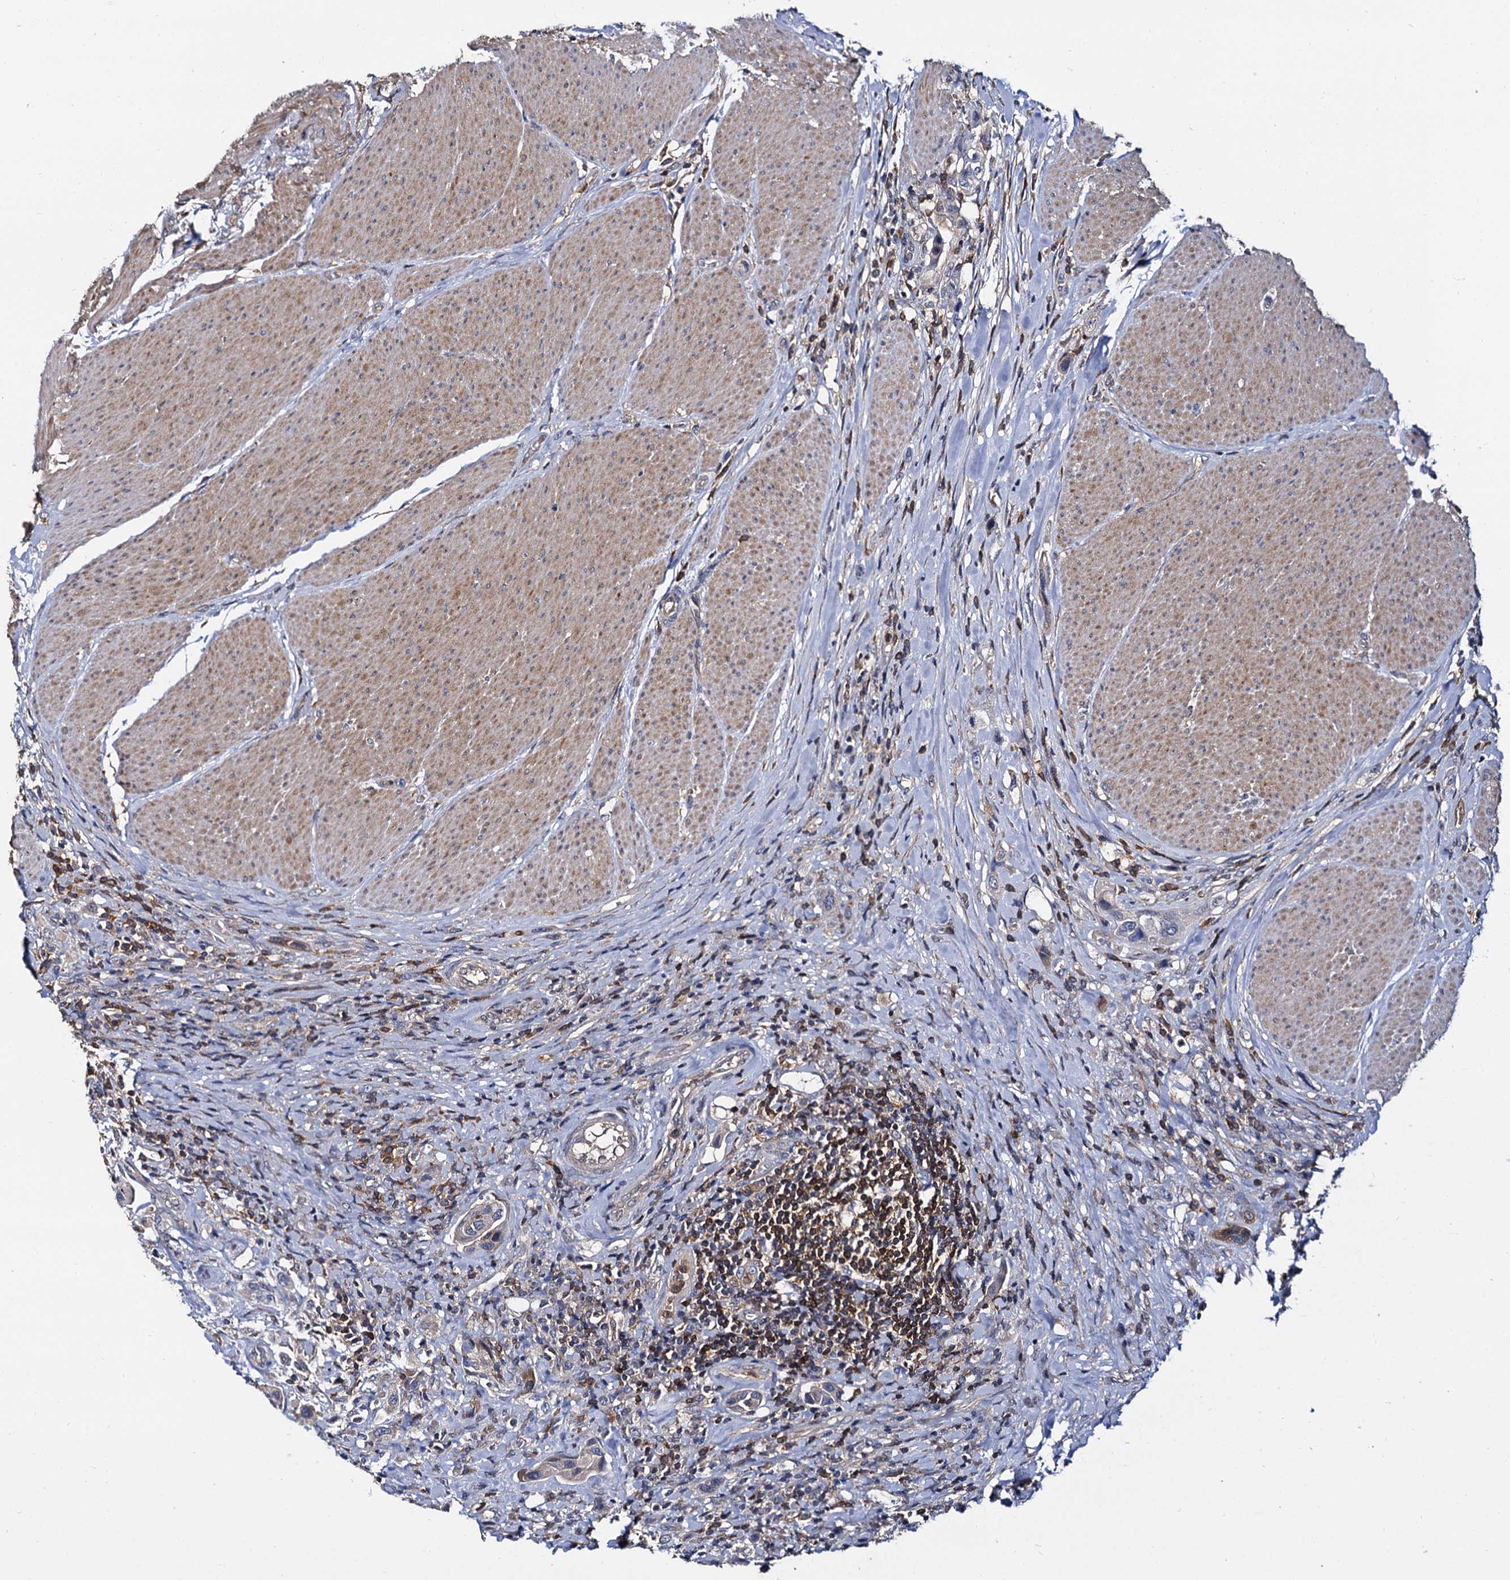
{"staining": {"intensity": "negative", "quantity": "none", "location": "none"}, "tissue": "urothelial cancer", "cell_type": "Tumor cells", "image_type": "cancer", "snomed": [{"axis": "morphology", "description": "Urothelial carcinoma, High grade"}, {"axis": "topography", "description": "Urinary bladder"}], "caption": "Immunohistochemistry (IHC) micrograph of human urothelial carcinoma (high-grade) stained for a protein (brown), which shows no expression in tumor cells.", "gene": "ANKRD13A", "patient": {"sex": "male", "age": 50}}